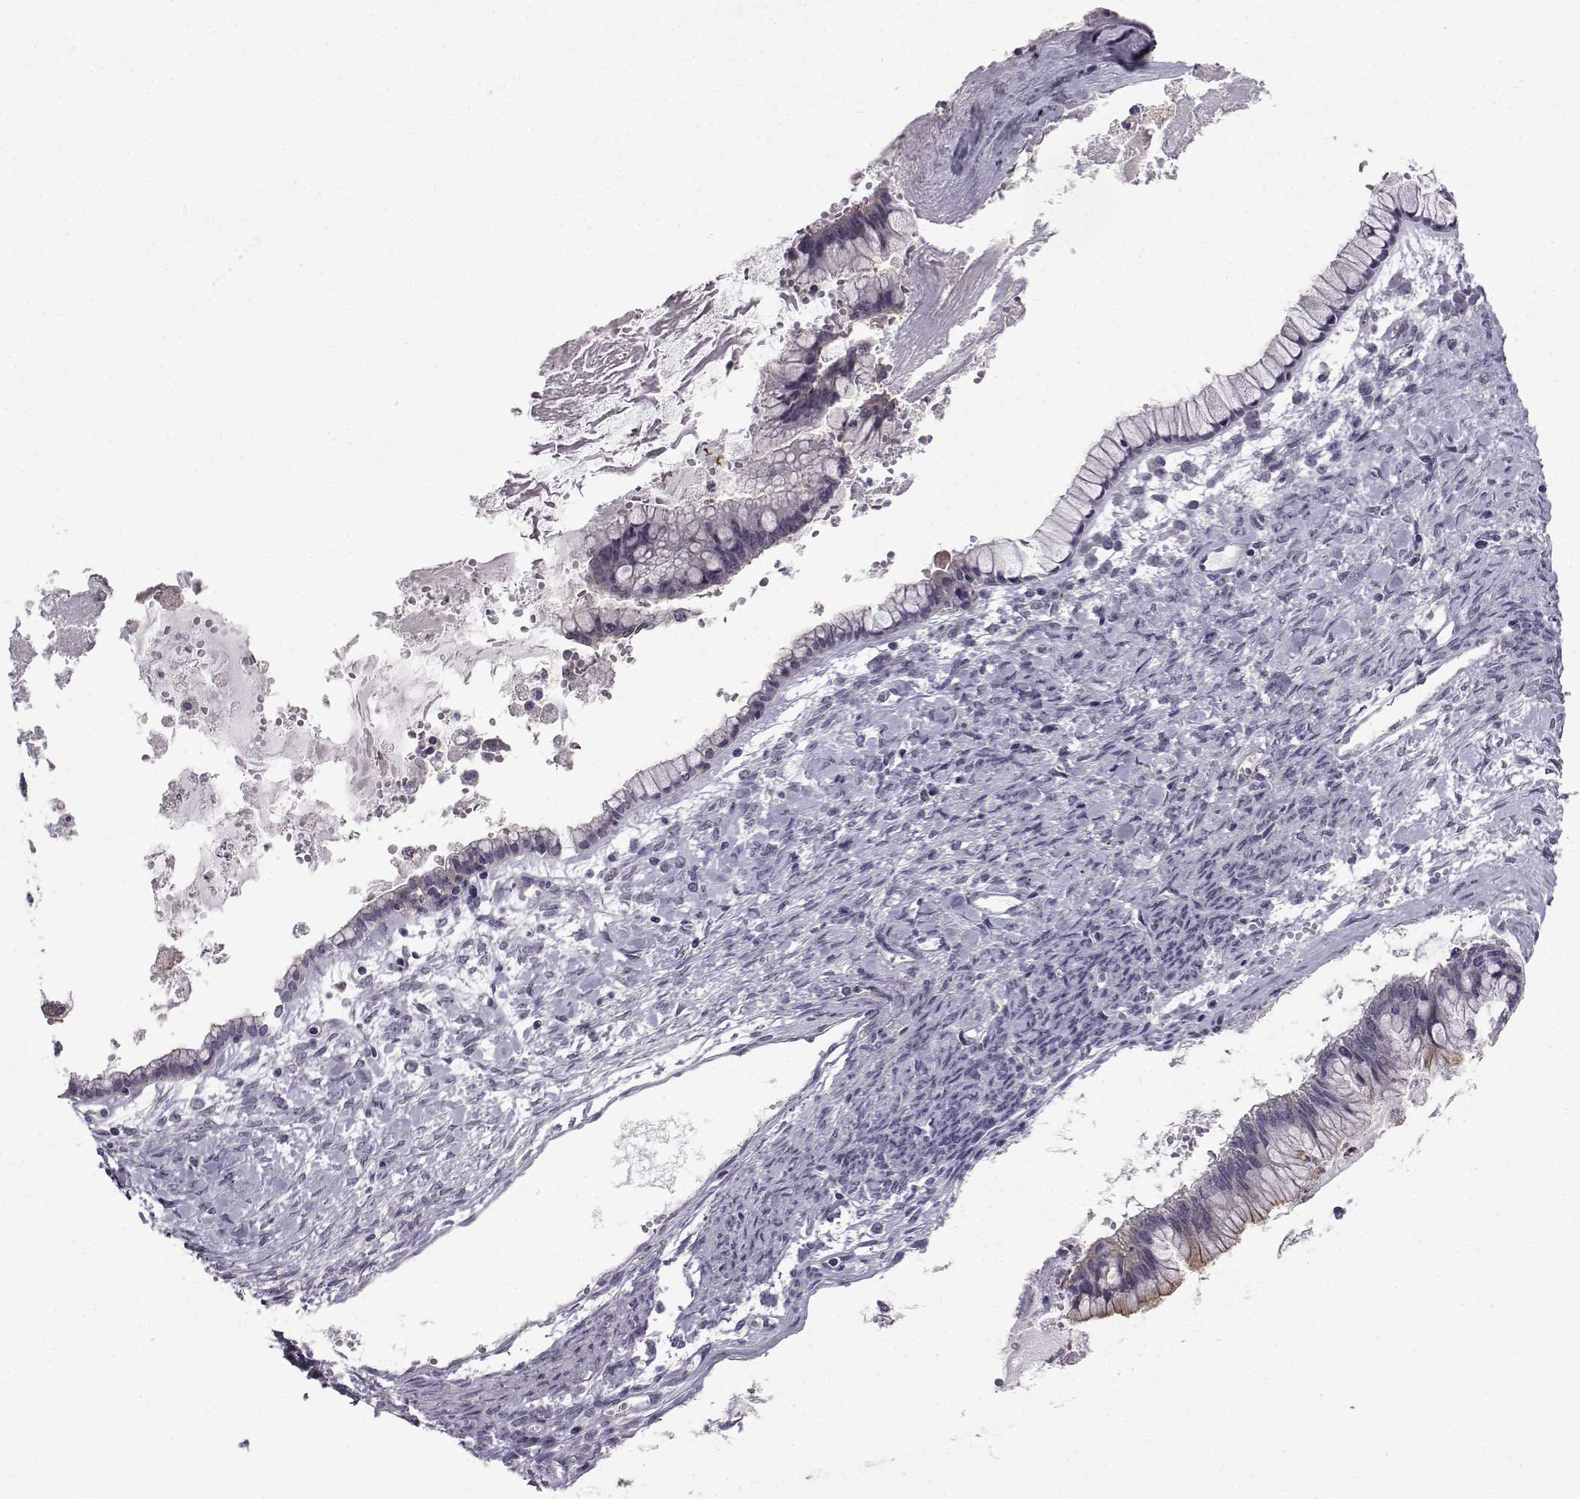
{"staining": {"intensity": "negative", "quantity": "none", "location": "none"}, "tissue": "ovarian cancer", "cell_type": "Tumor cells", "image_type": "cancer", "snomed": [{"axis": "morphology", "description": "Cystadenocarcinoma, mucinous, NOS"}, {"axis": "topography", "description": "Ovary"}], "caption": "Micrograph shows no significant protein positivity in tumor cells of ovarian cancer (mucinous cystadenocarcinoma).", "gene": "RBM24", "patient": {"sex": "female", "age": 67}}